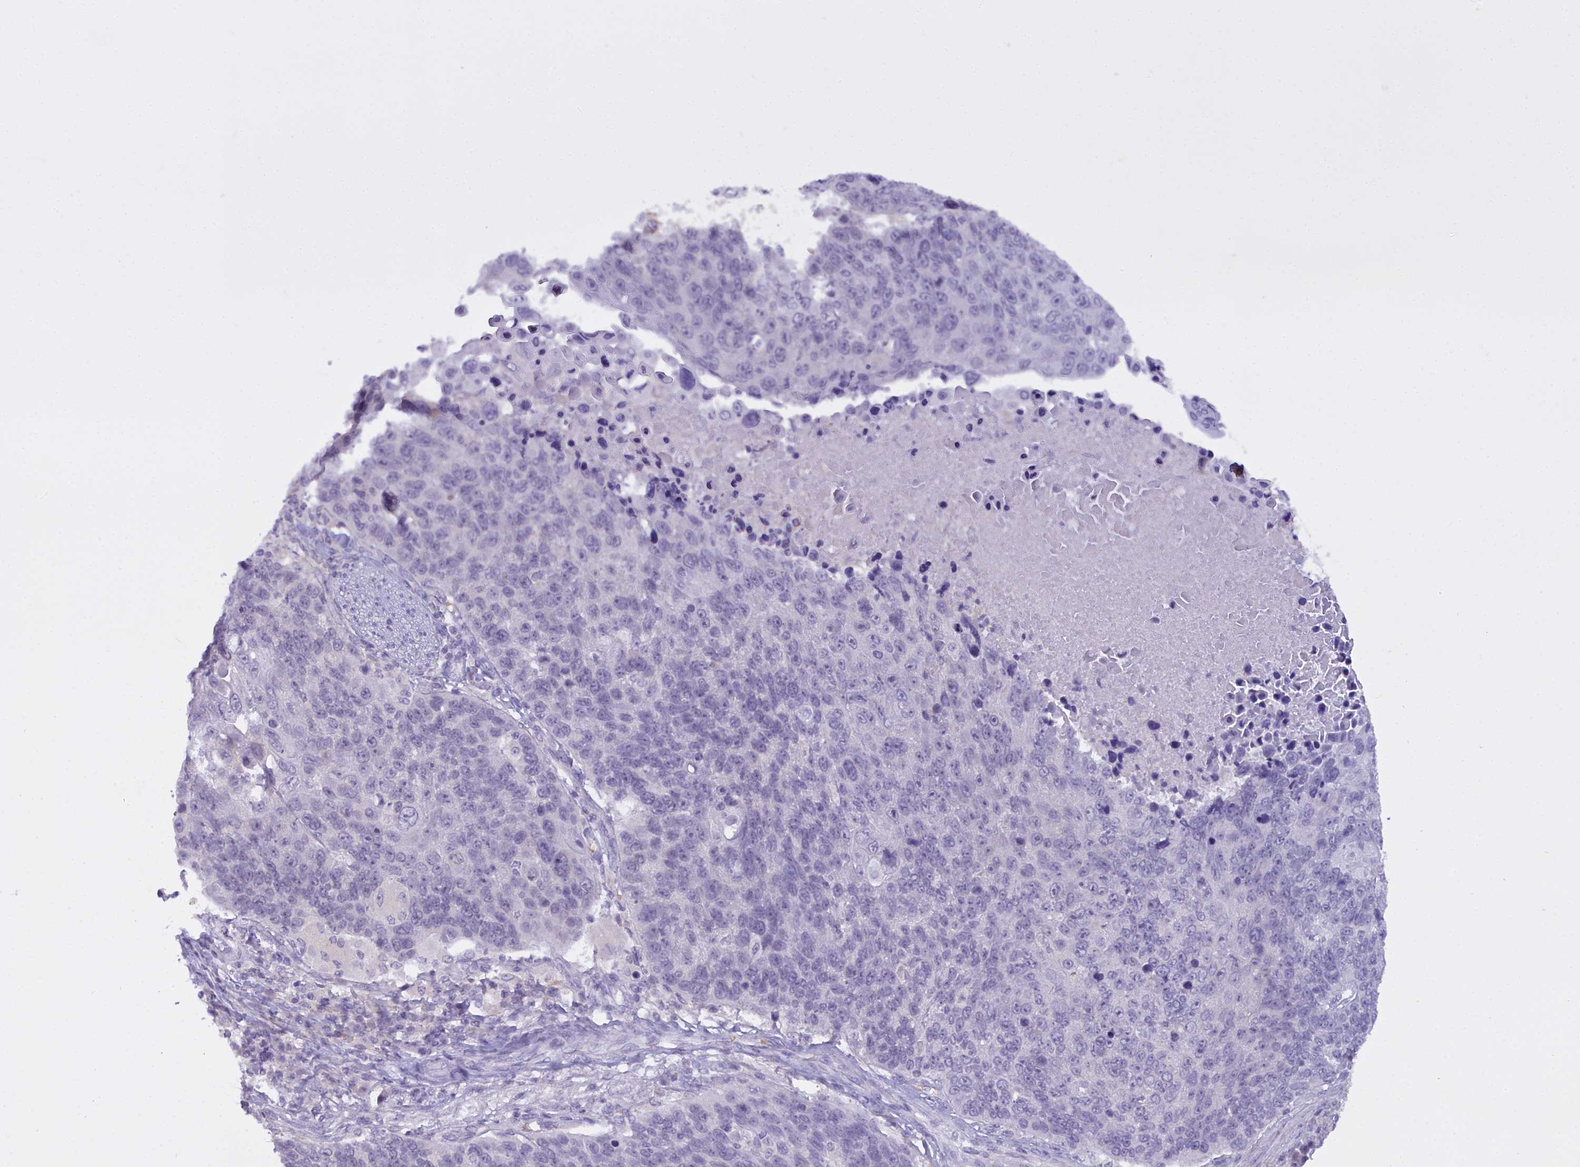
{"staining": {"intensity": "negative", "quantity": "none", "location": "none"}, "tissue": "lung cancer", "cell_type": "Tumor cells", "image_type": "cancer", "snomed": [{"axis": "morphology", "description": "Normal tissue, NOS"}, {"axis": "morphology", "description": "Squamous cell carcinoma, NOS"}, {"axis": "topography", "description": "Lymph node"}, {"axis": "topography", "description": "Lung"}], "caption": "Immunohistochemical staining of human lung cancer displays no significant positivity in tumor cells.", "gene": "OSTN", "patient": {"sex": "male", "age": 66}}